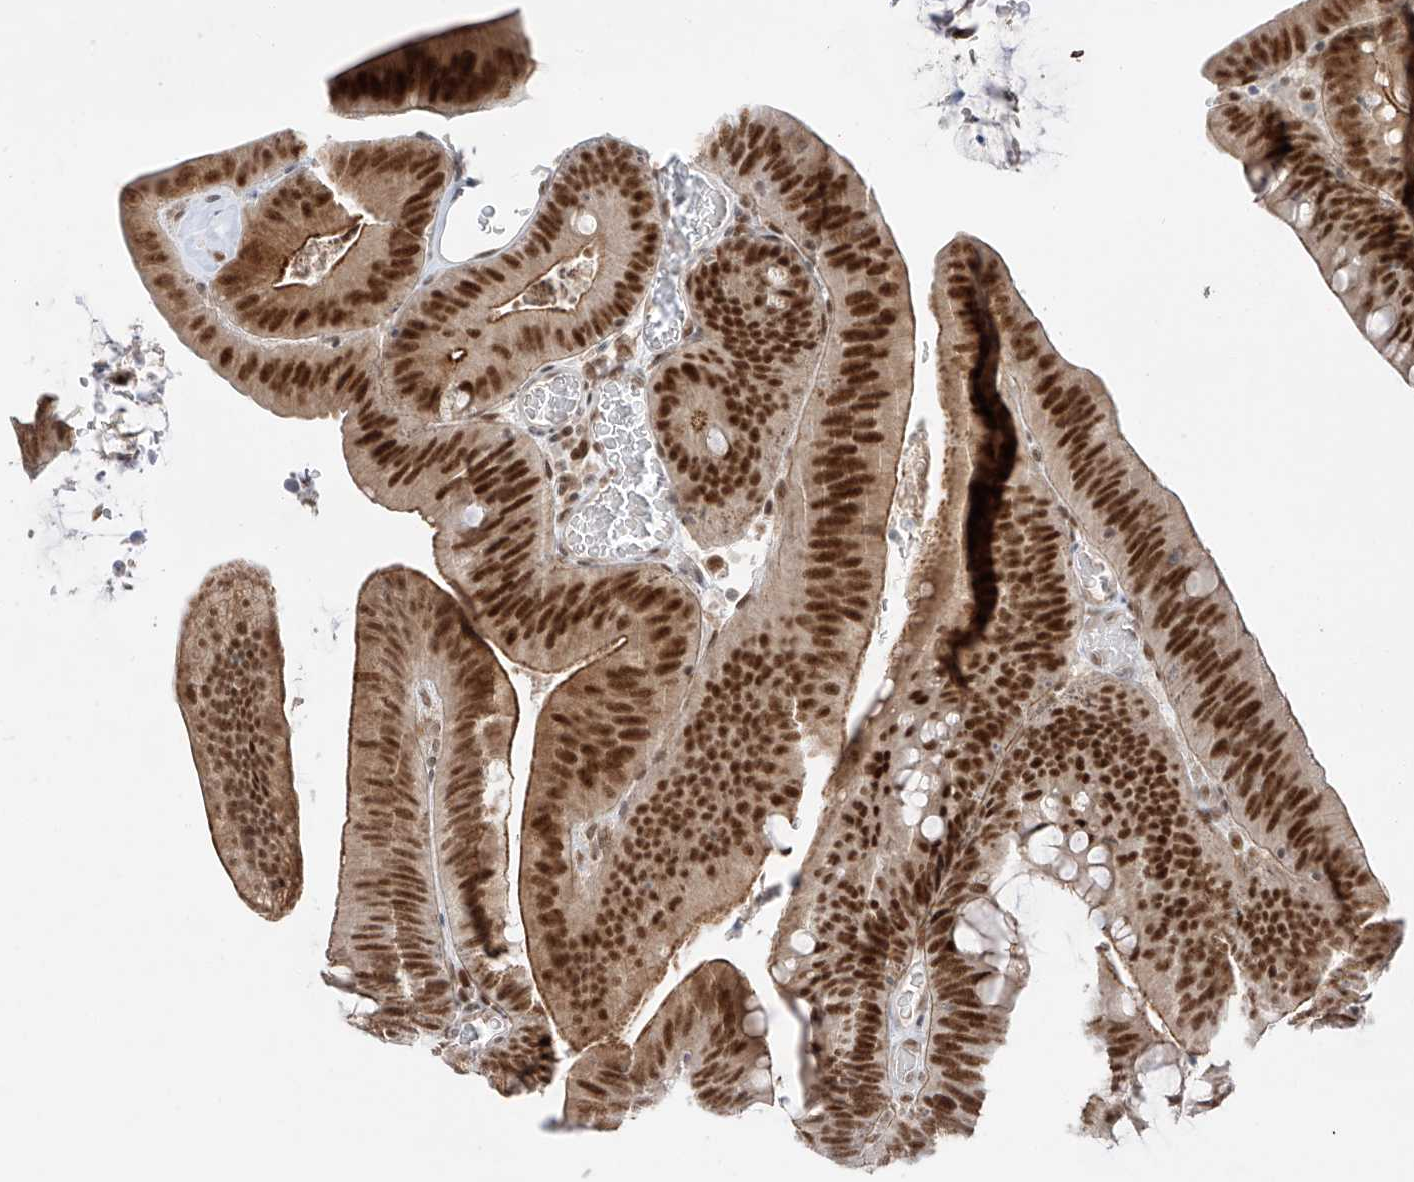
{"staining": {"intensity": "strong", "quantity": ">75%", "location": "cytoplasmic/membranous,nuclear"}, "tissue": "colorectal cancer", "cell_type": "Tumor cells", "image_type": "cancer", "snomed": [{"axis": "morphology", "description": "Normal tissue, NOS"}, {"axis": "topography", "description": "Colon"}], "caption": "The micrograph reveals a brown stain indicating the presence of a protein in the cytoplasmic/membranous and nuclear of tumor cells in colorectal cancer. Nuclei are stained in blue.", "gene": "POGK", "patient": {"sex": "female", "age": 82}}